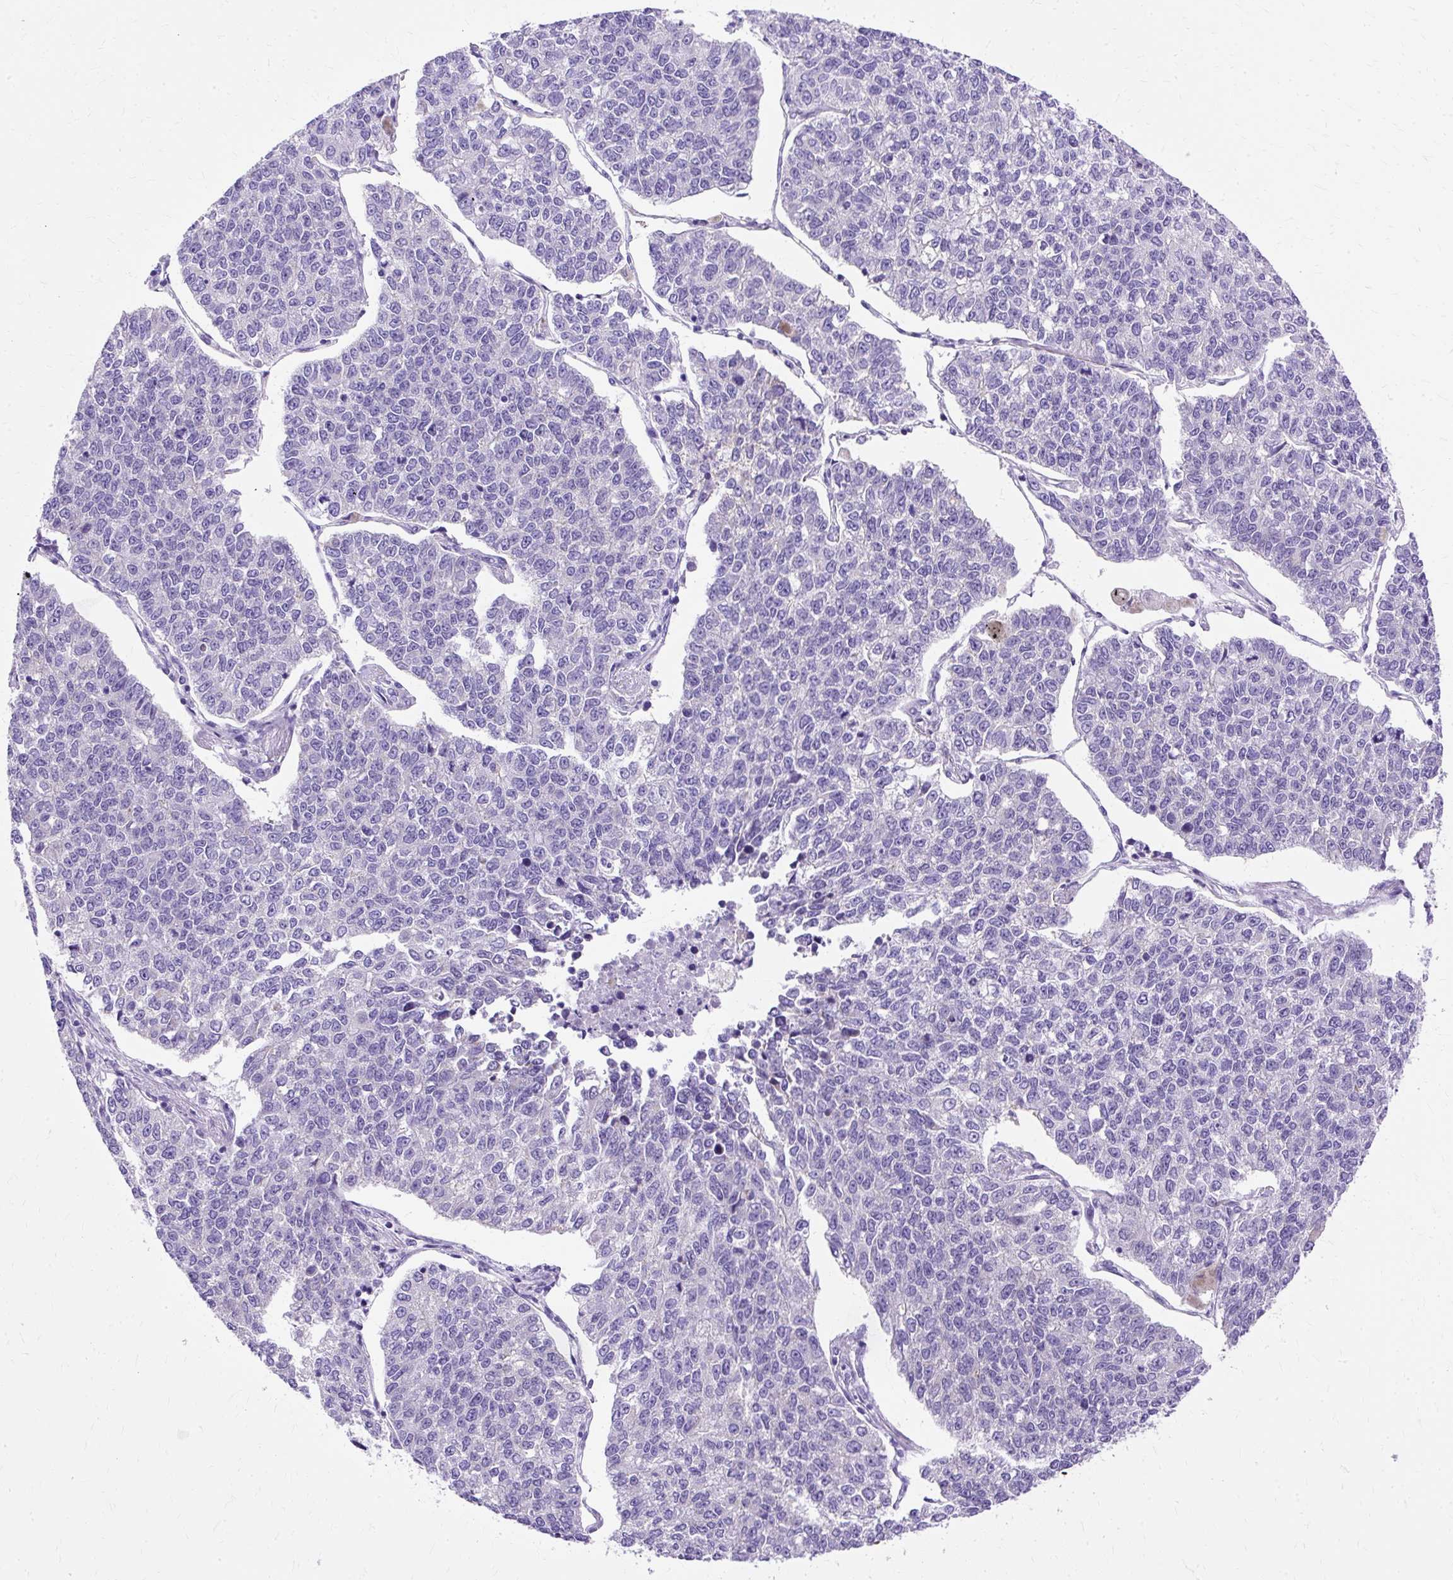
{"staining": {"intensity": "negative", "quantity": "none", "location": "none"}, "tissue": "lung cancer", "cell_type": "Tumor cells", "image_type": "cancer", "snomed": [{"axis": "morphology", "description": "Adenocarcinoma, NOS"}, {"axis": "topography", "description": "Lung"}], "caption": "A photomicrograph of lung adenocarcinoma stained for a protein reveals no brown staining in tumor cells.", "gene": "MYO6", "patient": {"sex": "male", "age": 49}}